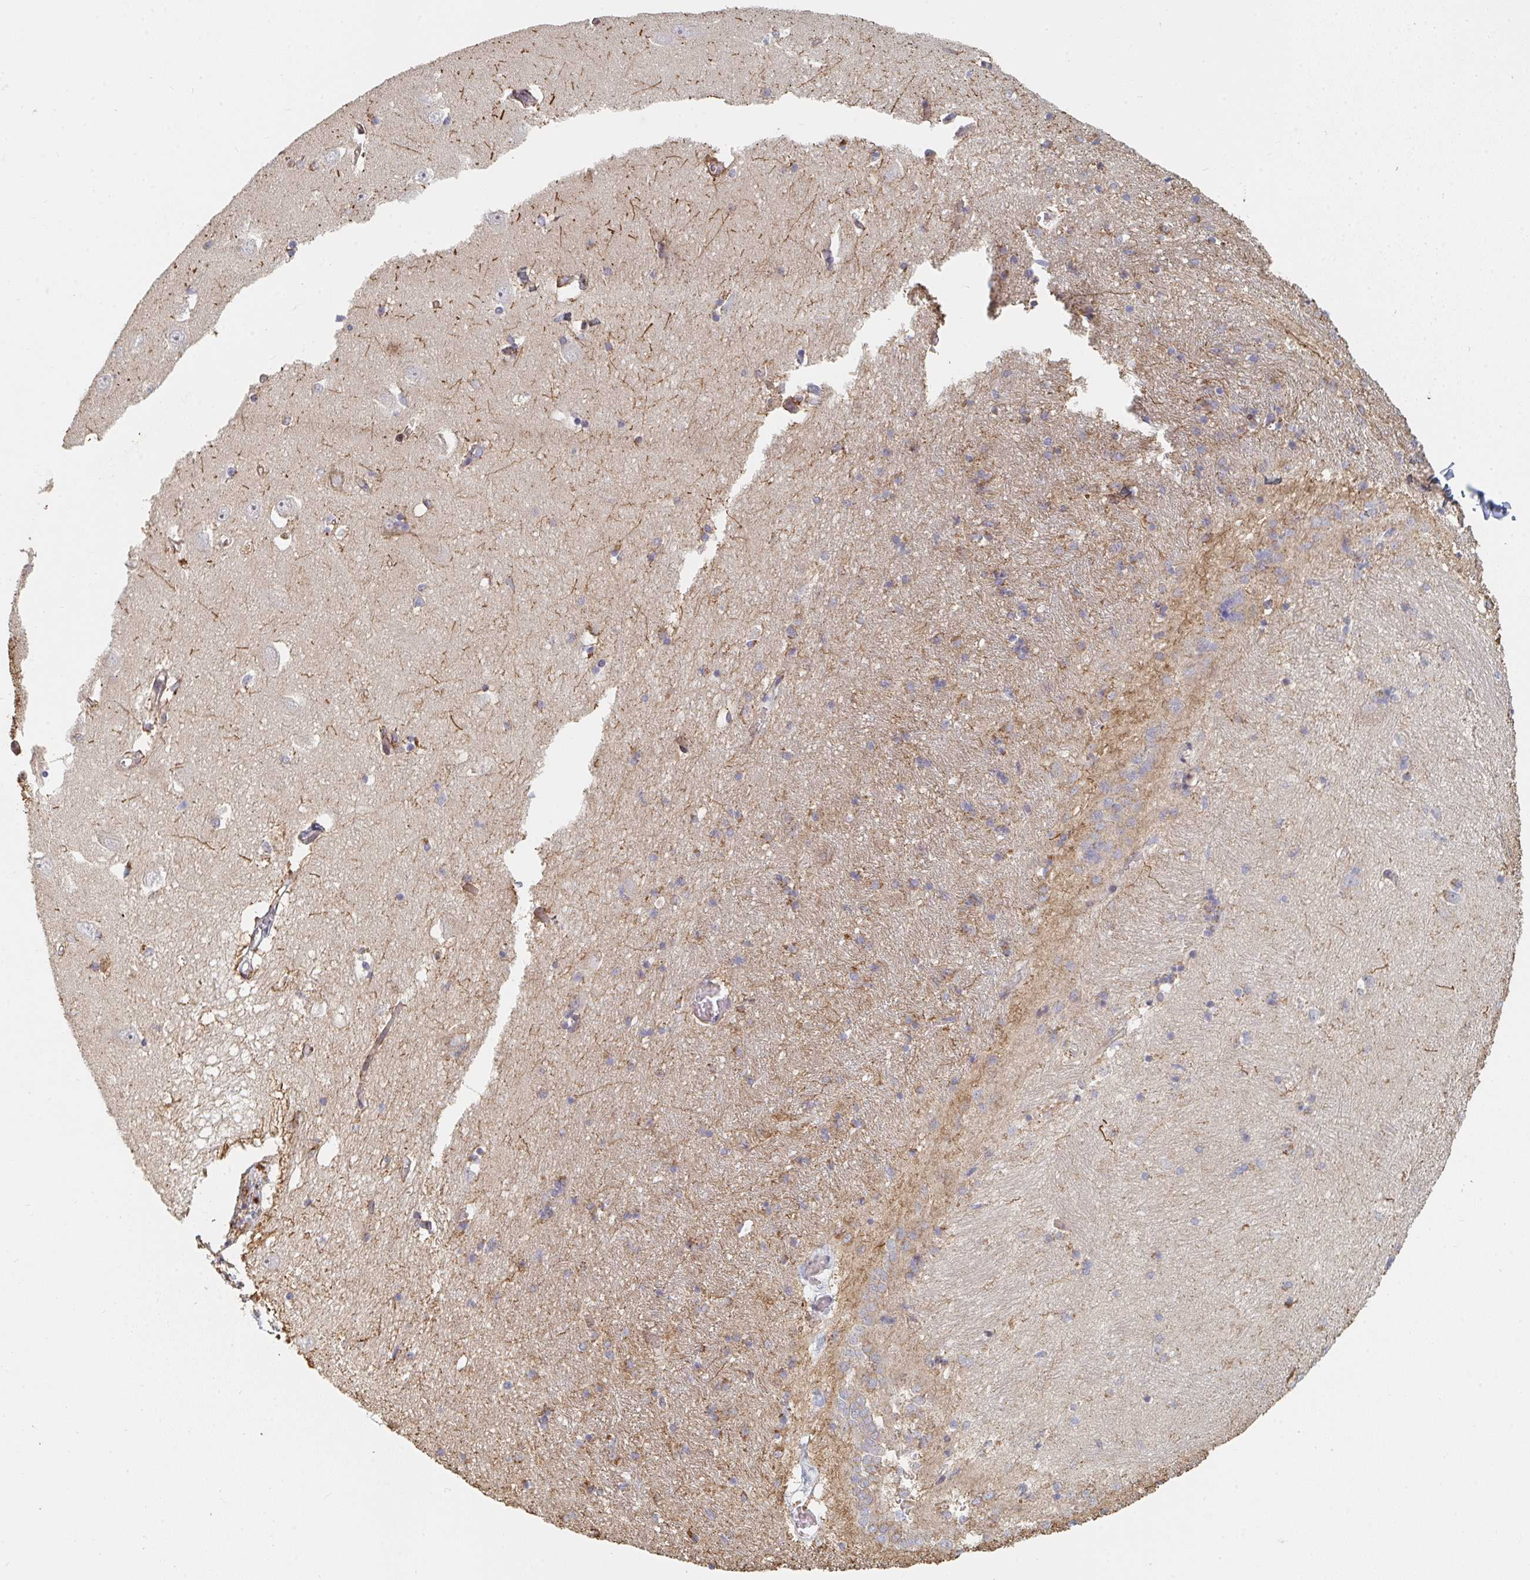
{"staining": {"intensity": "moderate", "quantity": "<25%", "location": "cytoplasmic/membranous"}, "tissue": "caudate", "cell_type": "Glial cells", "image_type": "normal", "snomed": [{"axis": "morphology", "description": "Normal tissue, NOS"}, {"axis": "topography", "description": "Lateral ventricle wall"}, {"axis": "topography", "description": "Hippocampus"}], "caption": "A brown stain highlights moderate cytoplasmic/membranous staining of a protein in glial cells of unremarkable human caudate. (Stains: DAB in brown, nuclei in blue, Microscopy: brightfield microscopy at high magnification).", "gene": "PTEN", "patient": {"sex": "female", "age": 63}}